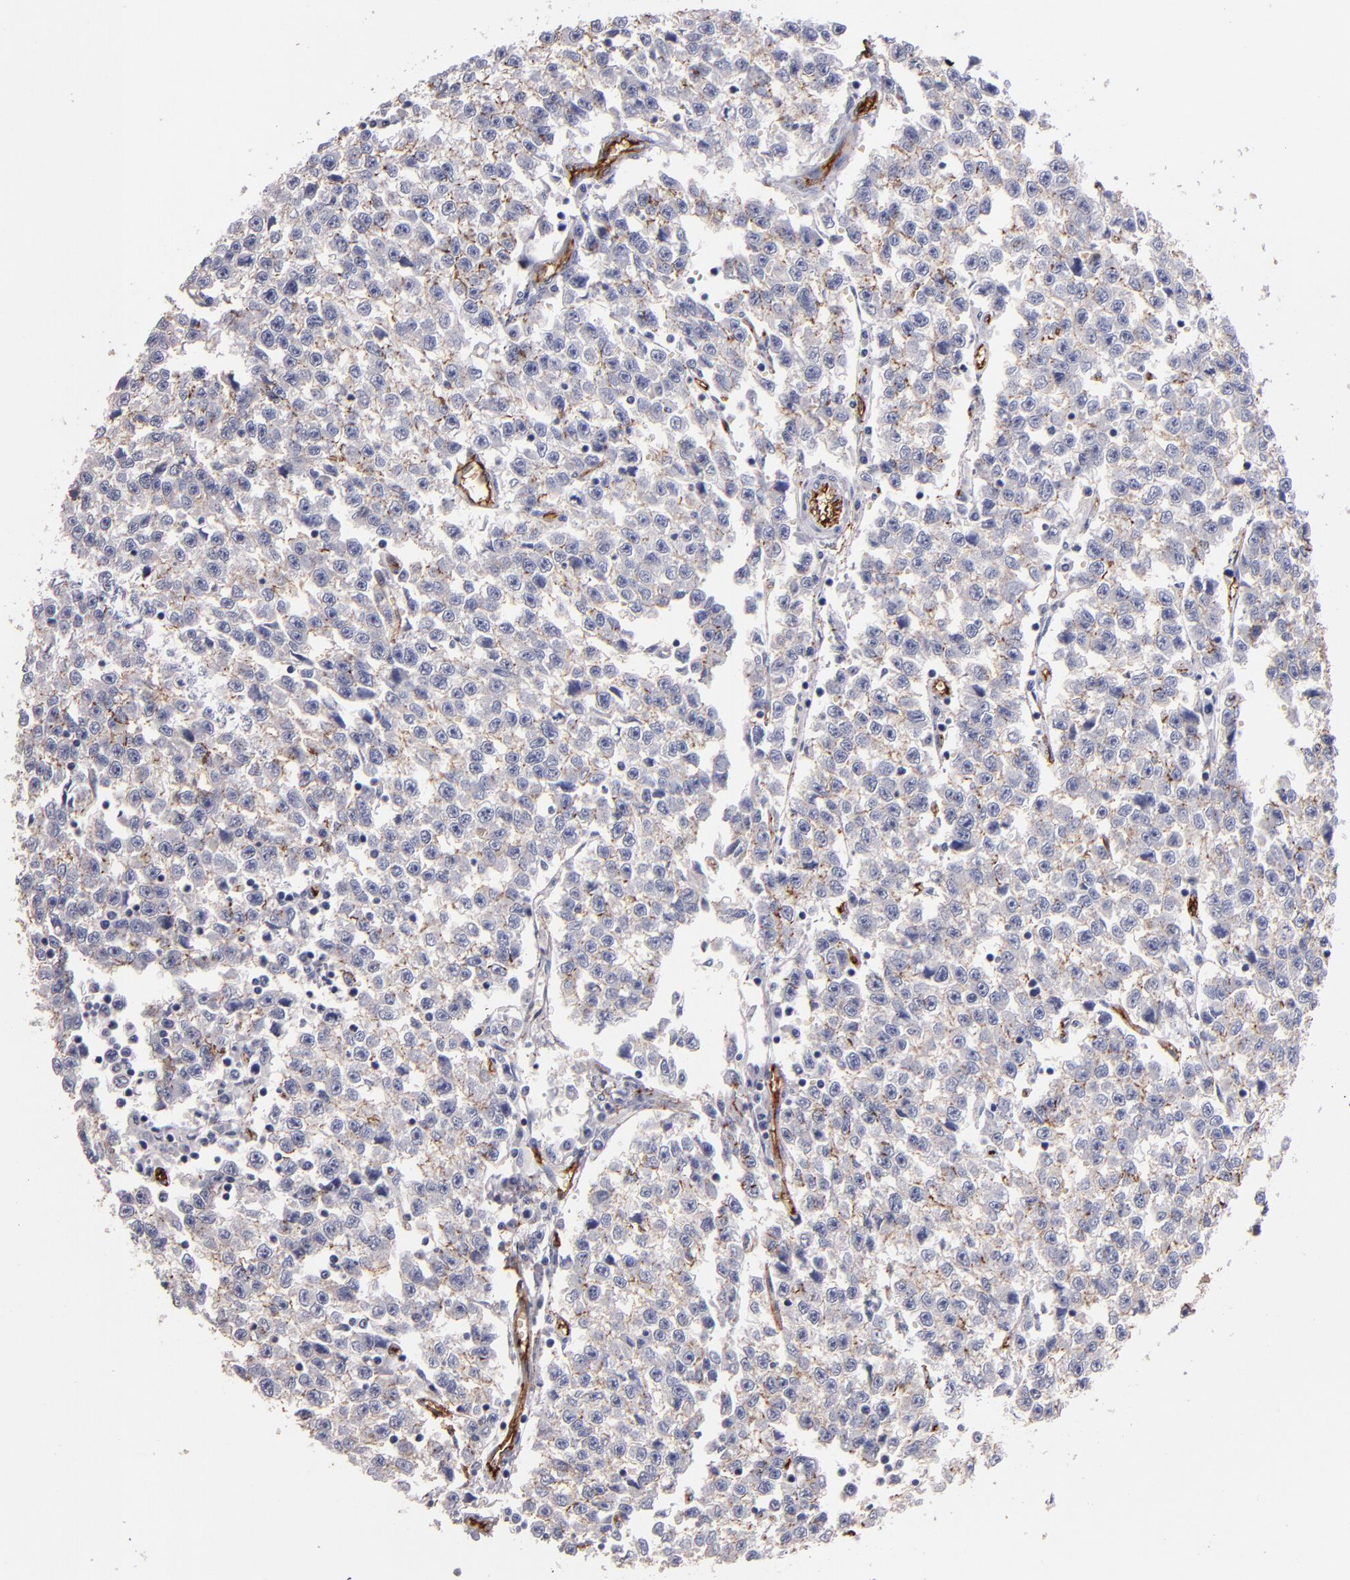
{"staining": {"intensity": "weak", "quantity": "<25%", "location": "cytoplasmic/membranous"}, "tissue": "testis cancer", "cell_type": "Tumor cells", "image_type": "cancer", "snomed": [{"axis": "morphology", "description": "Seminoma, NOS"}, {"axis": "topography", "description": "Testis"}], "caption": "There is no significant expression in tumor cells of testis cancer (seminoma).", "gene": "CLDN5", "patient": {"sex": "male", "age": 35}}